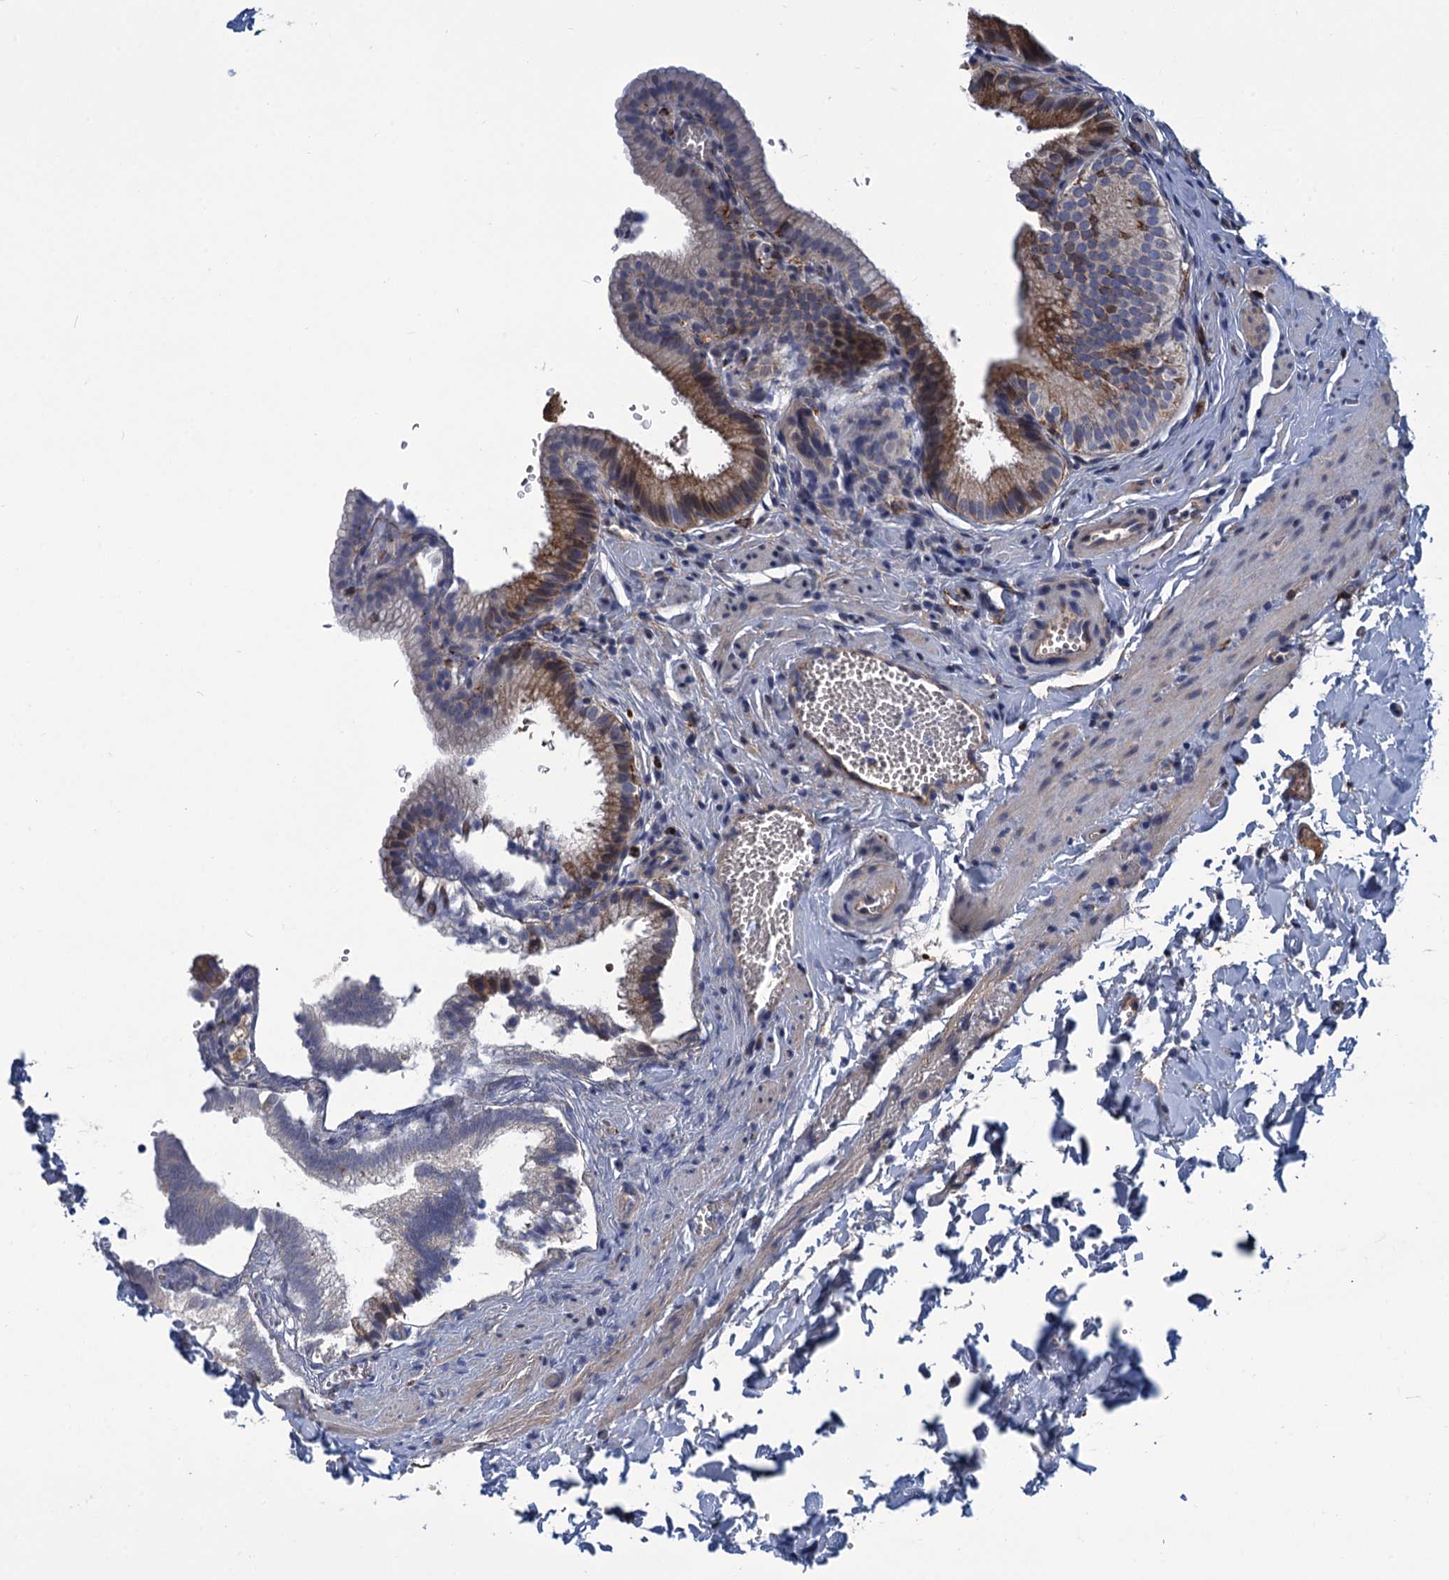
{"staining": {"intensity": "moderate", "quantity": "25%-75%", "location": "cytoplasmic/membranous"}, "tissue": "gallbladder", "cell_type": "Glandular cells", "image_type": "normal", "snomed": [{"axis": "morphology", "description": "Normal tissue, NOS"}, {"axis": "topography", "description": "Gallbladder"}], "caption": "This histopathology image shows immunohistochemistry staining of benign gallbladder, with medium moderate cytoplasmic/membranous expression in approximately 25%-75% of glandular cells.", "gene": "DNHD1", "patient": {"sex": "male", "age": 38}}